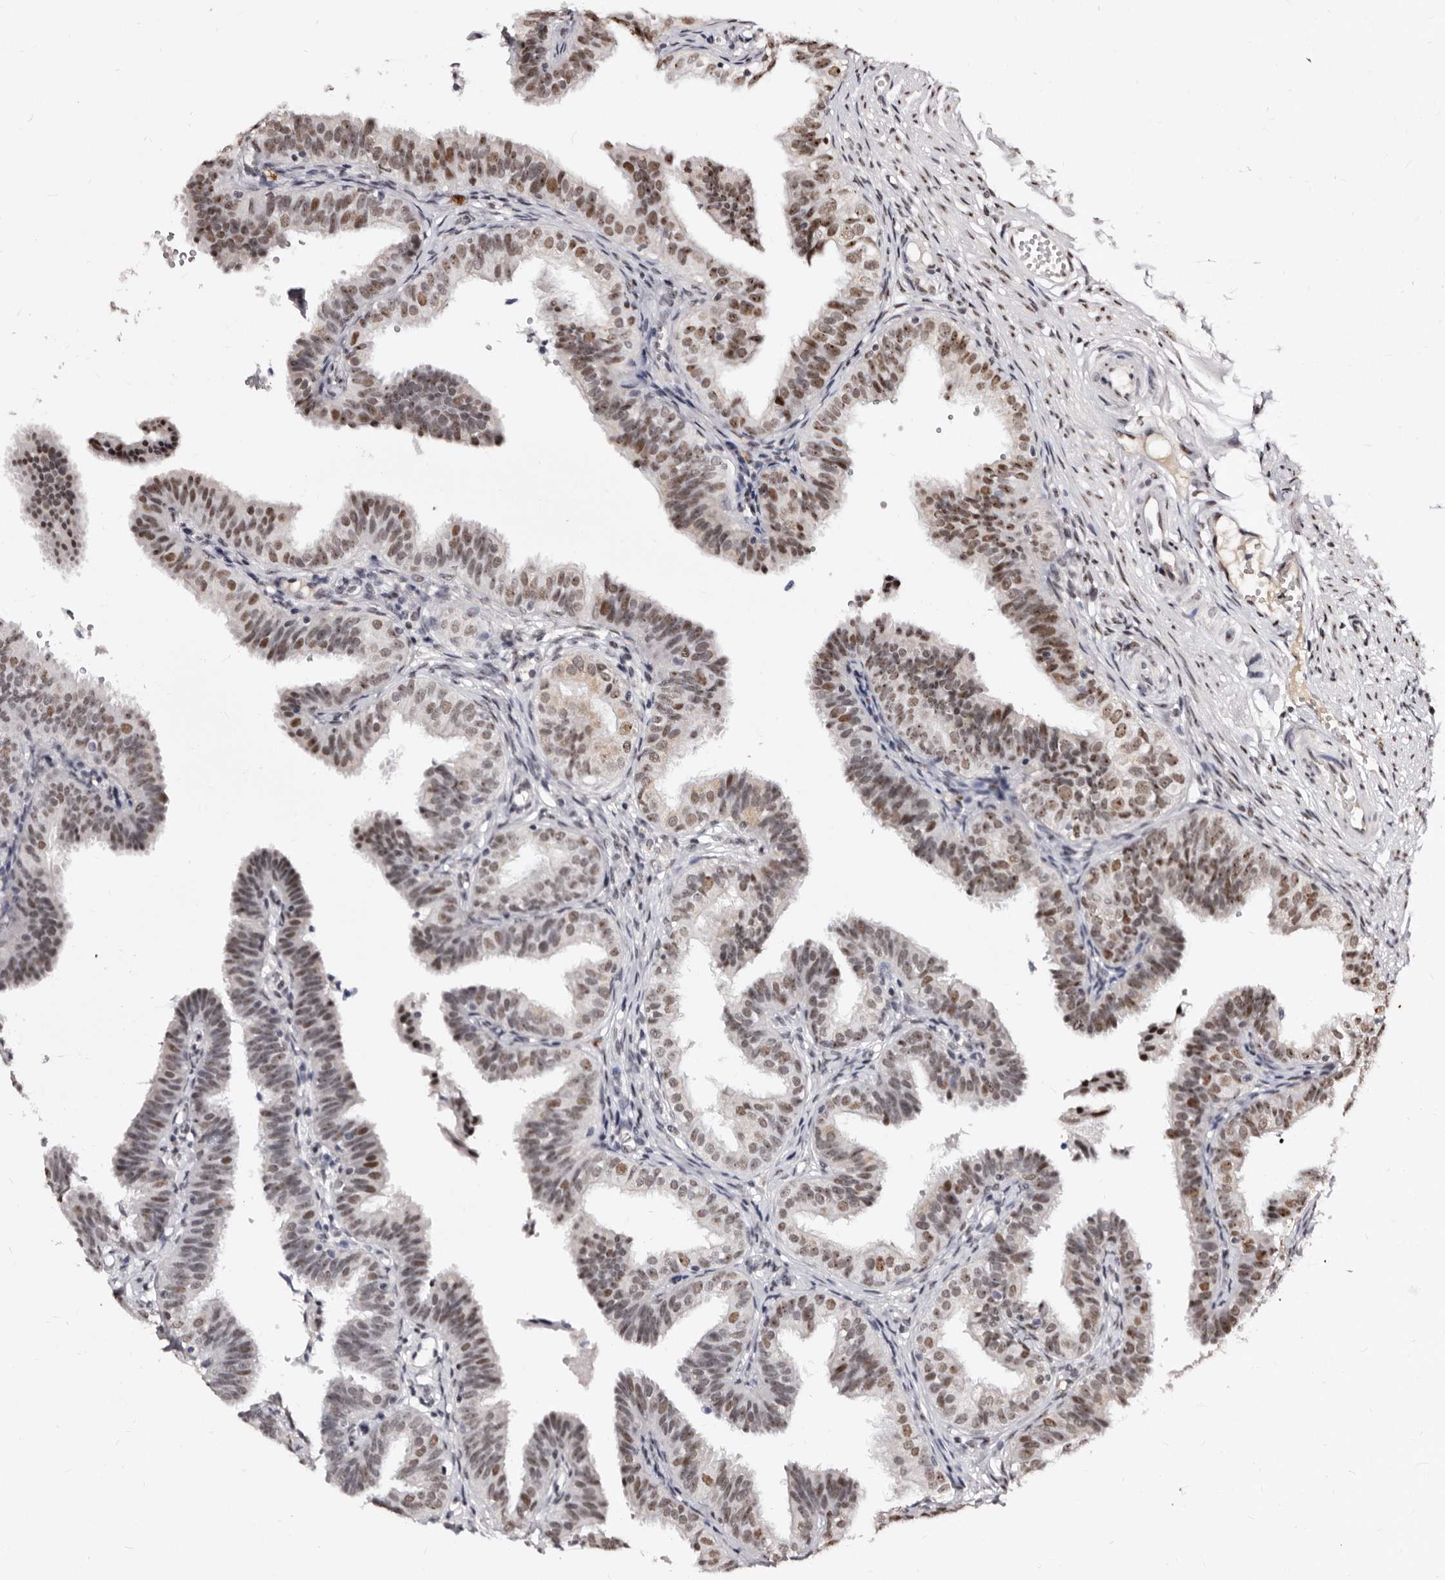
{"staining": {"intensity": "moderate", "quantity": ">75%", "location": "nuclear"}, "tissue": "fallopian tube", "cell_type": "Glandular cells", "image_type": "normal", "snomed": [{"axis": "morphology", "description": "Normal tissue, NOS"}, {"axis": "topography", "description": "Fallopian tube"}], "caption": "A micrograph of human fallopian tube stained for a protein displays moderate nuclear brown staining in glandular cells.", "gene": "ANAPC11", "patient": {"sex": "female", "age": 35}}